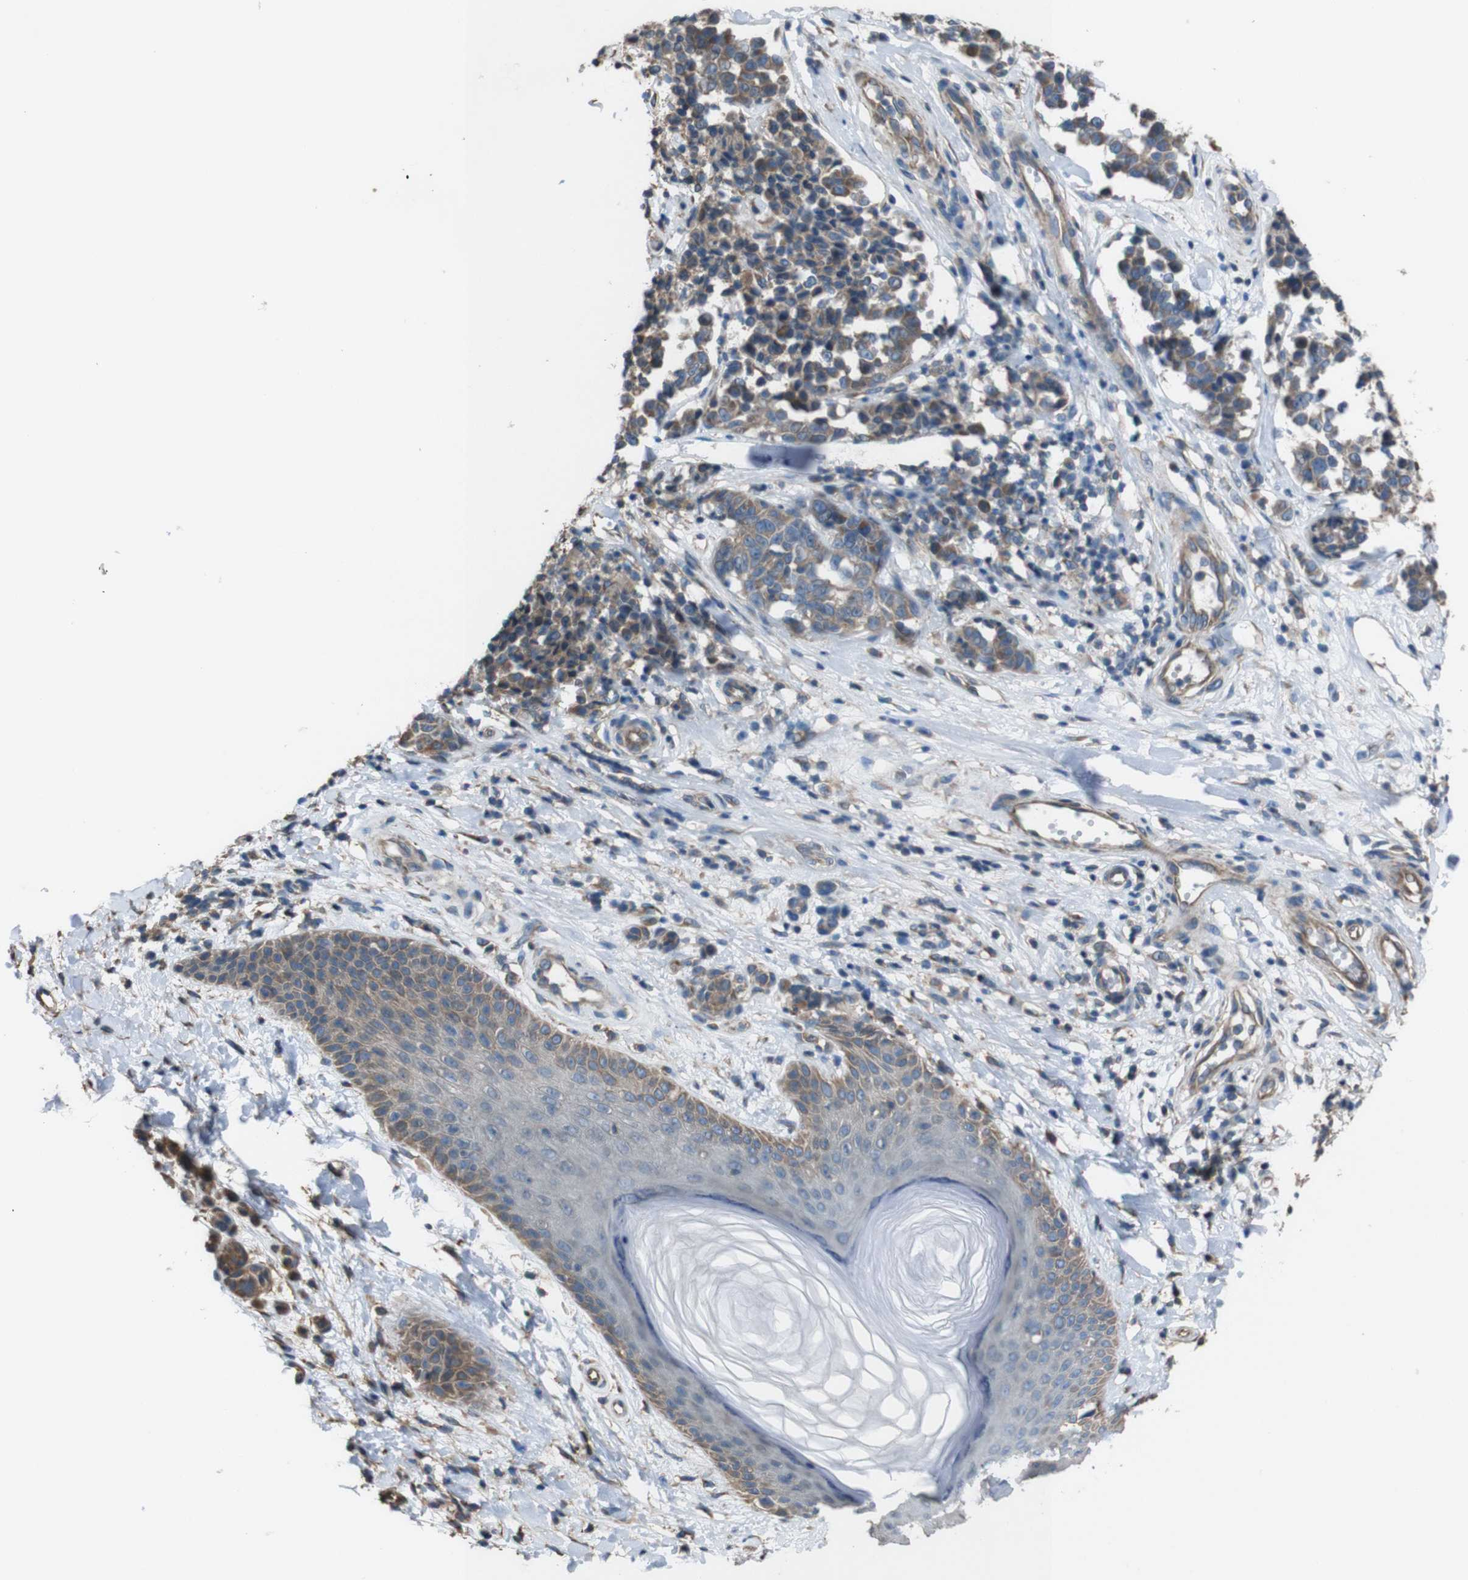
{"staining": {"intensity": "moderate", "quantity": "<25%", "location": "cytoplasmic/membranous"}, "tissue": "melanoma", "cell_type": "Tumor cells", "image_type": "cancer", "snomed": [{"axis": "morphology", "description": "Malignant melanoma, NOS"}, {"axis": "topography", "description": "Skin"}], "caption": "Protein positivity by immunohistochemistry displays moderate cytoplasmic/membranous expression in approximately <25% of tumor cells in melanoma.", "gene": "NAALADL2", "patient": {"sex": "female", "age": 64}}